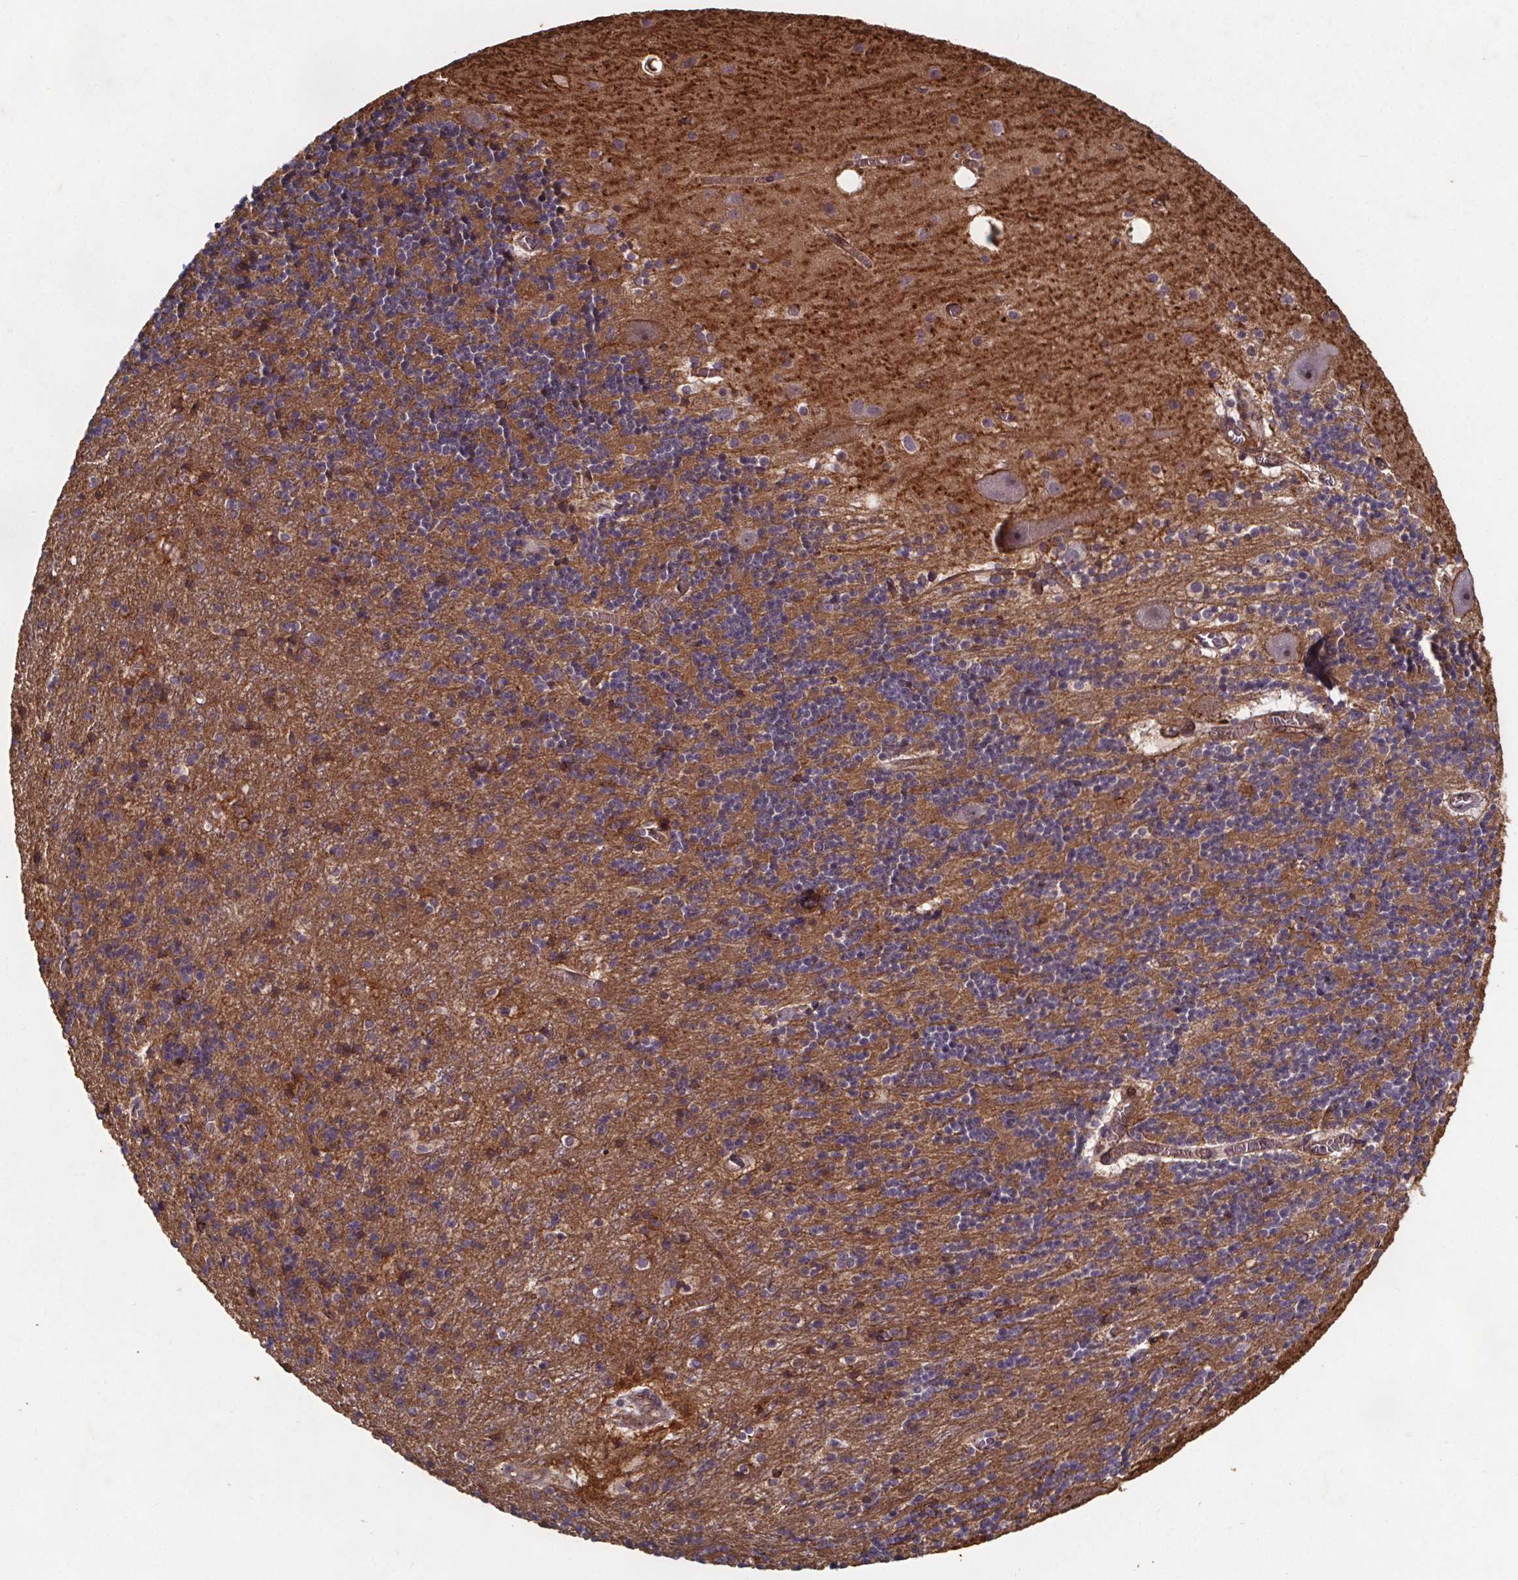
{"staining": {"intensity": "moderate", "quantity": ">75%", "location": "cytoplasmic/membranous"}, "tissue": "cerebellum", "cell_type": "Cells in granular layer", "image_type": "normal", "snomed": [{"axis": "morphology", "description": "Normal tissue, NOS"}, {"axis": "topography", "description": "Cerebellum"}], "caption": "About >75% of cells in granular layer in benign human cerebellum show moderate cytoplasmic/membranous protein positivity as visualized by brown immunohistochemical staining.", "gene": "FASTKD3", "patient": {"sex": "male", "age": 70}}